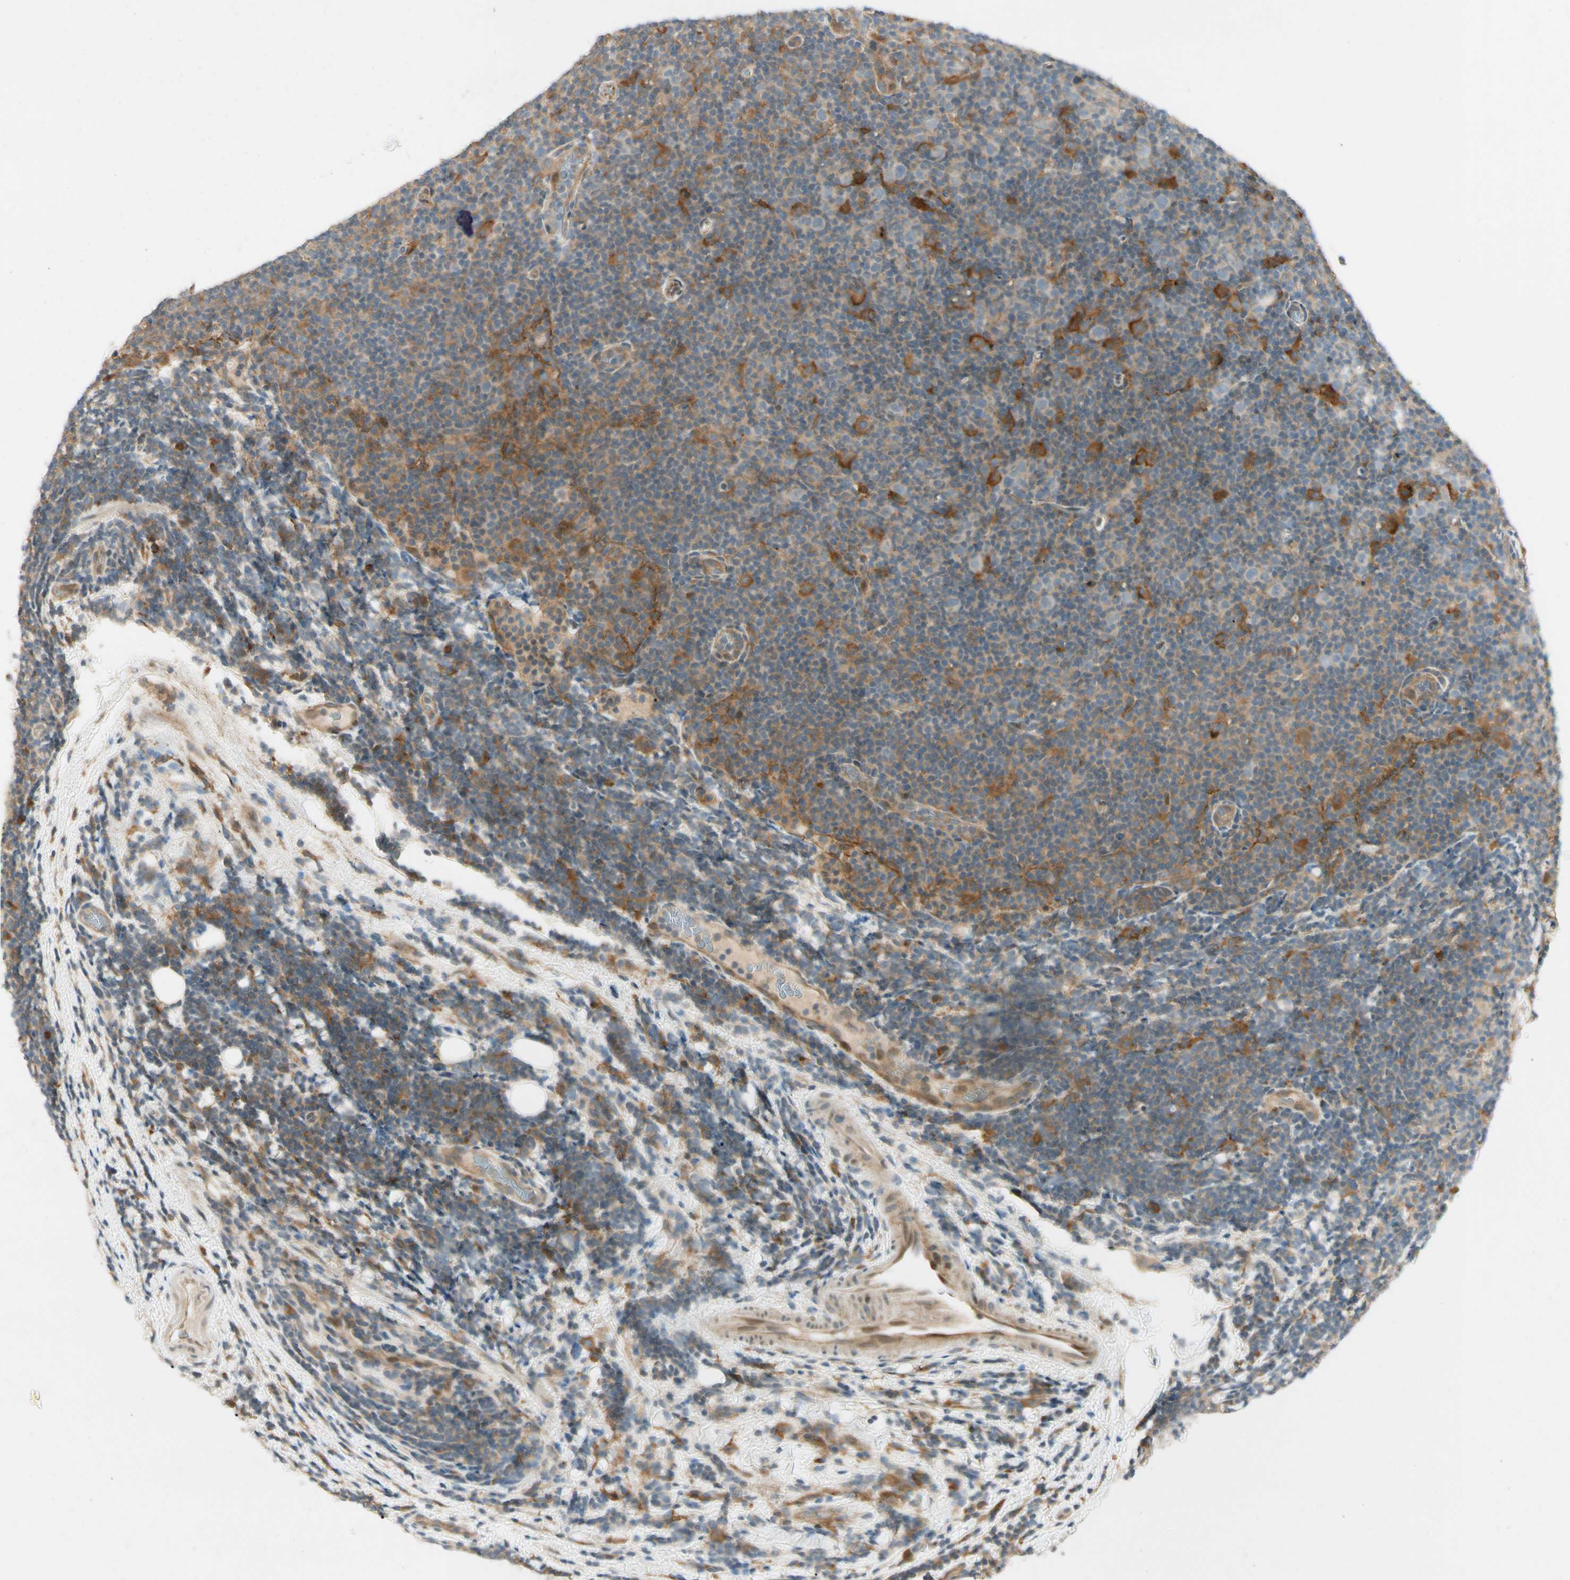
{"staining": {"intensity": "strong", "quantity": "<25%", "location": "cytoplasmic/membranous"}, "tissue": "lymphoma", "cell_type": "Tumor cells", "image_type": "cancer", "snomed": [{"axis": "morphology", "description": "Malignant lymphoma, non-Hodgkin's type, Low grade"}, {"axis": "topography", "description": "Lymph node"}], "caption": "About <25% of tumor cells in malignant lymphoma, non-Hodgkin's type (low-grade) exhibit strong cytoplasmic/membranous protein staining as visualized by brown immunohistochemical staining.", "gene": "FNDC3B", "patient": {"sex": "male", "age": 83}}